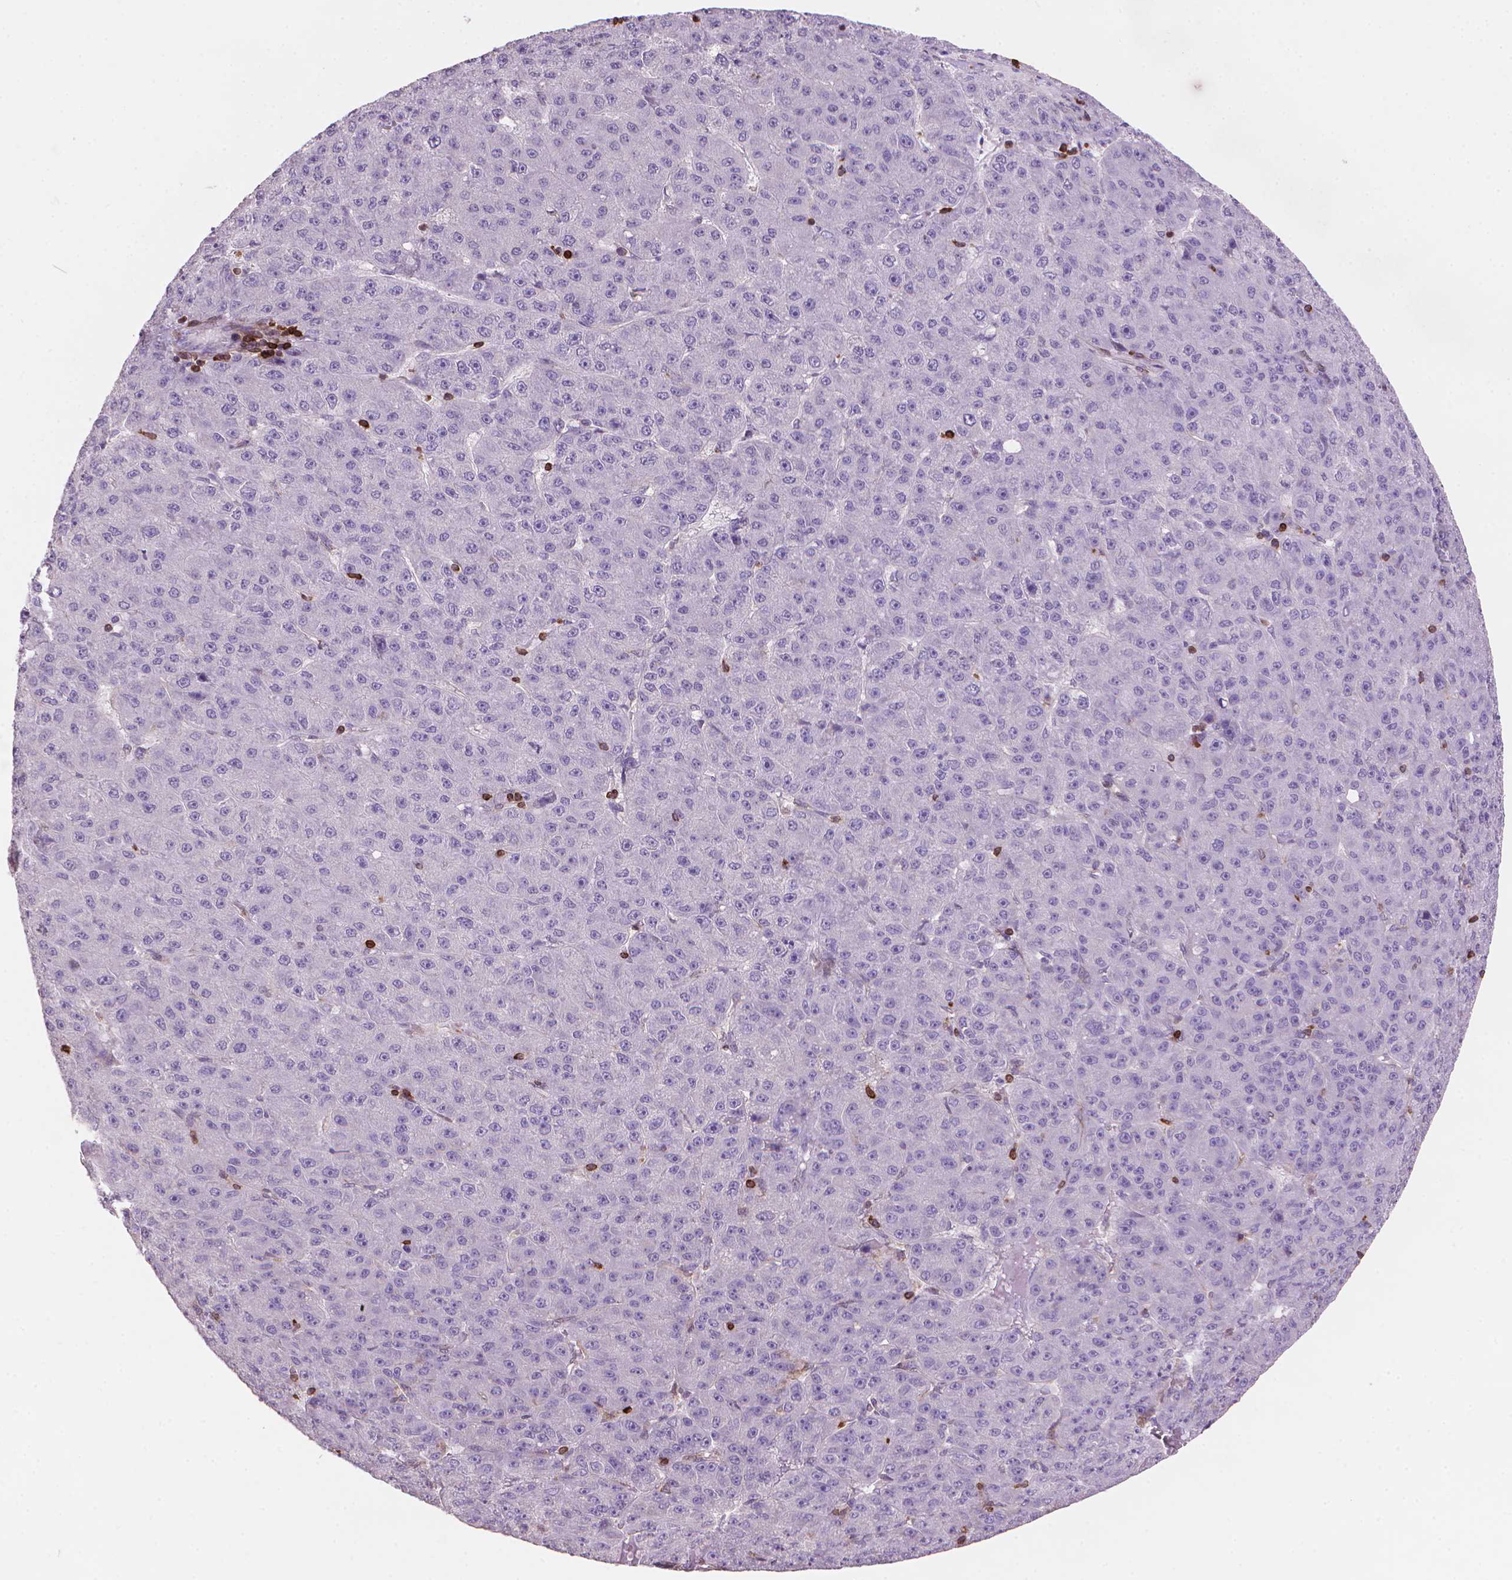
{"staining": {"intensity": "negative", "quantity": "none", "location": "none"}, "tissue": "liver cancer", "cell_type": "Tumor cells", "image_type": "cancer", "snomed": [{"axis": "morphology", "description": "Carcinoma, Hepatocellular, NOS"}, {"axis": "topography", "description": "Liver"}], "caption": "Immunohistochemistry (IHC) of human liver hepatocellular carcinoma exhibits no positivity in tumor cells. The staining was performed using DAB to visualize the protein expression in brown, while the nuclei were stained in blue with hematoxylin (Magnification: 20x).", "gene": "BCL2", "patient": {"sex": "male", "age": 67}}